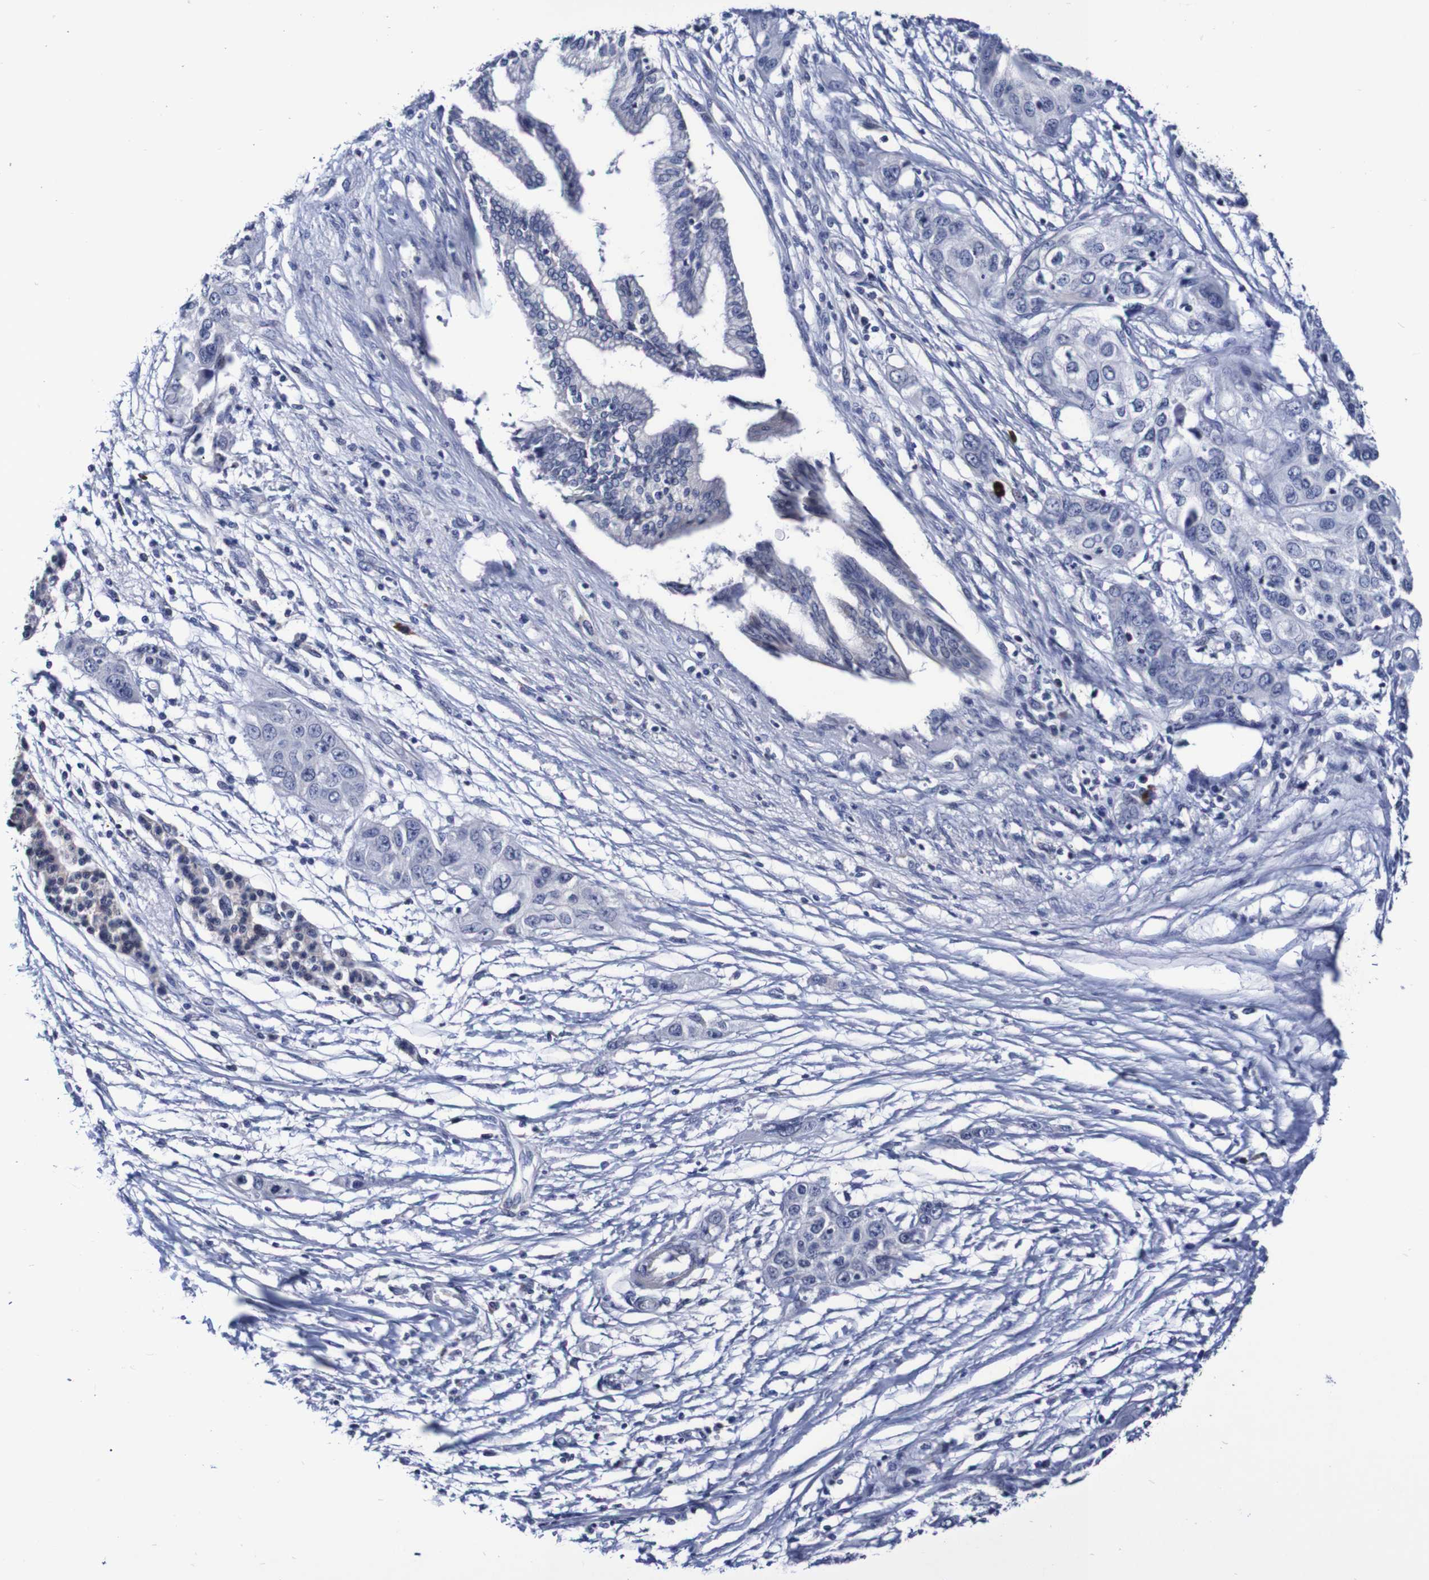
{"staining": {"intensity": "negative", "quantity": "none", "location": "none"}, "tissue": "pancreatic cancer", "cell_type": "Tumor cells", "image_type": "cancer", "snomed": [{"axis": "morphology", "description": "Adenocarcinoma, NOS"}, {"axis": "topography", "description": "Pancreas"}], "caption": "Tumor cells show no significant protein staining in adenocarcinoma (pancreatic).", "gene": "ACVR1C", "patient": {"sex": "female", "age": 70}}